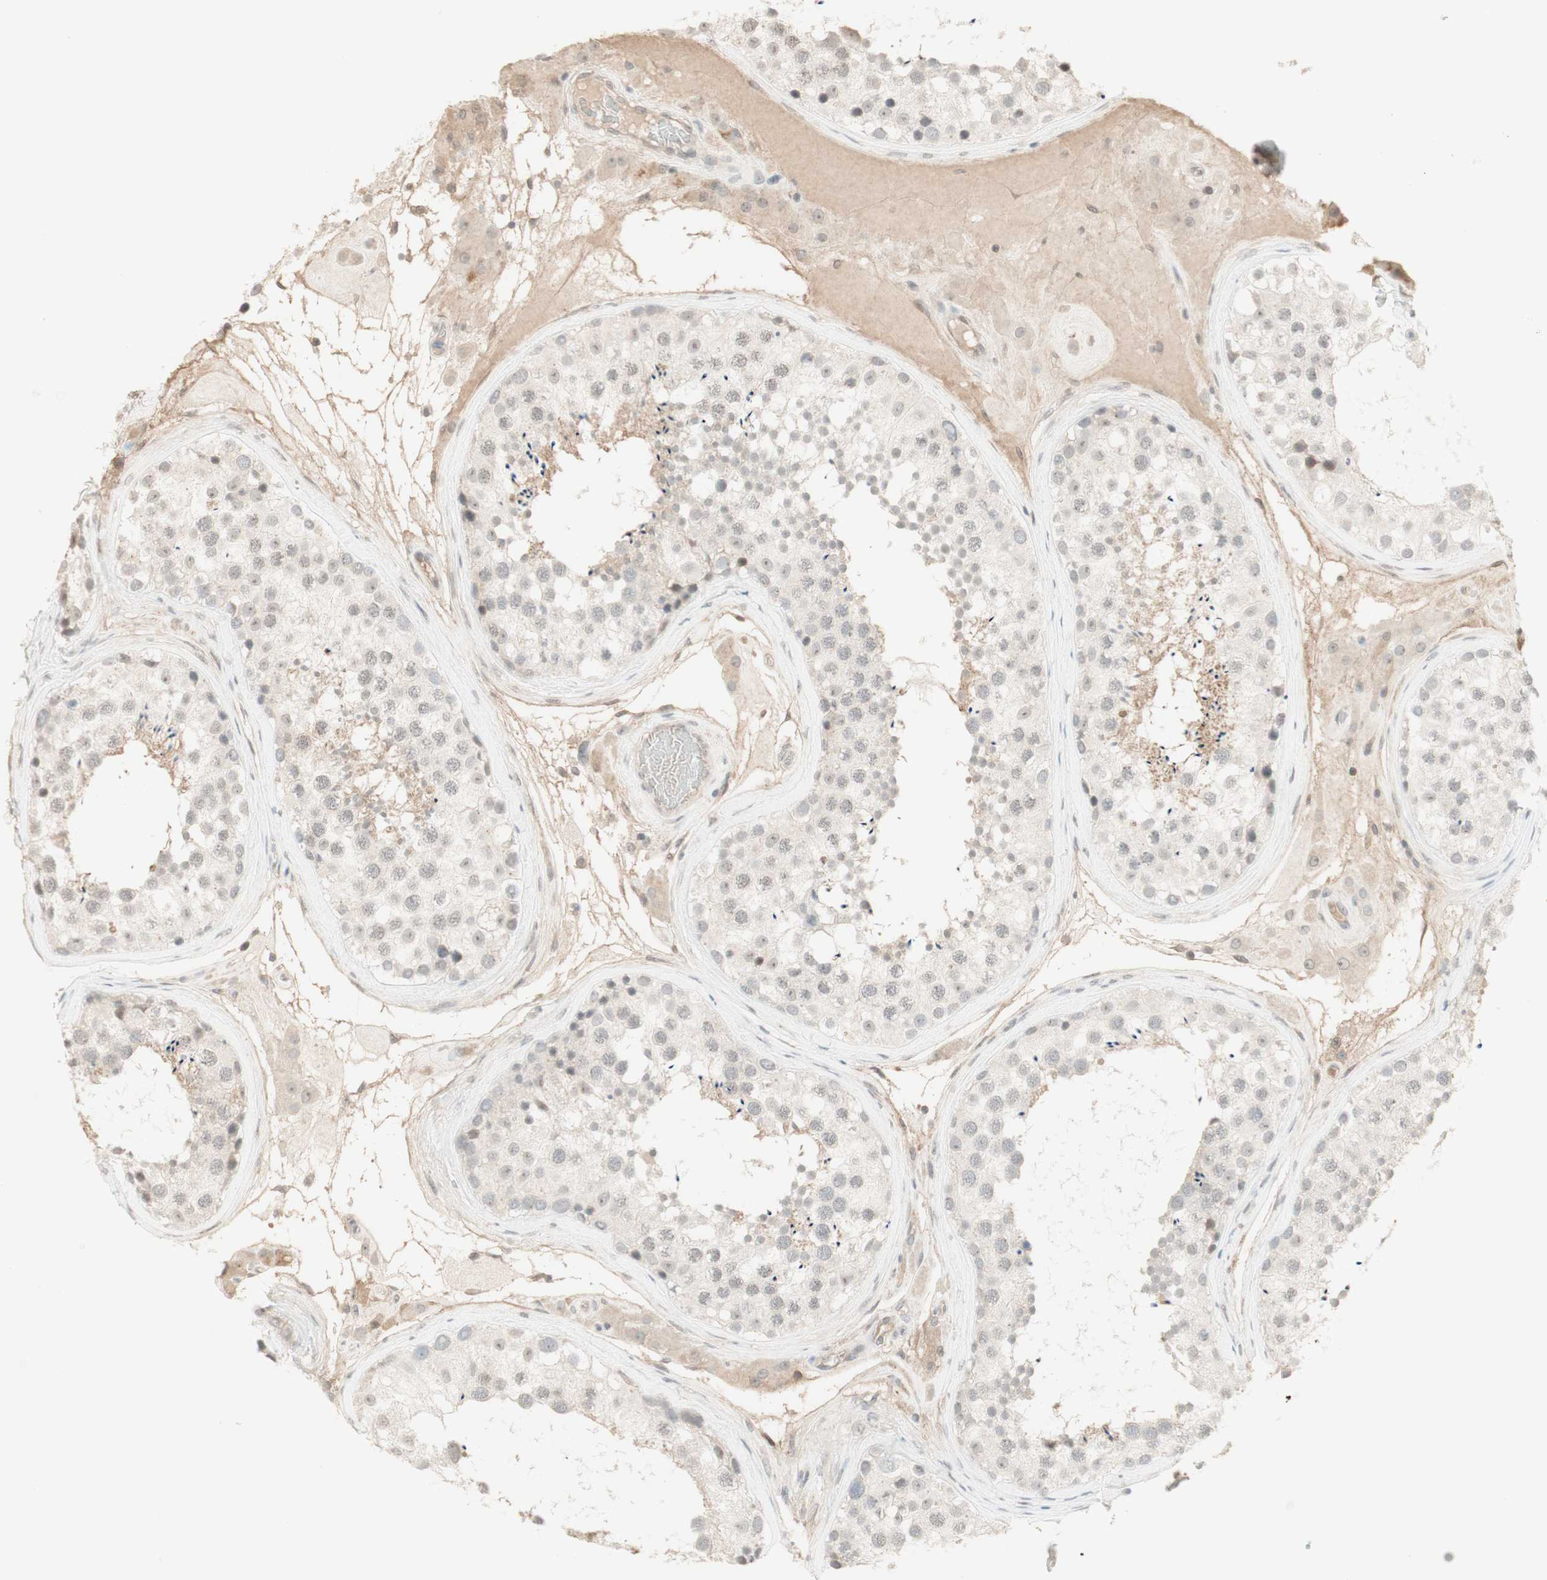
{"staining": {"intensity": "negative", "quantity": "none", "location": "none"}, "tissue": "testis", "cell_type": "Cells in seminiferous ducts", "image_type": "normal", "snomed": [{"axis": "morphology", "description": "Normal tissue, NOS"}, {"axis": "topography", "description": "Testis"}], "caption": "This is an immunohistochemistry micrograph of unremarkable human testis. There is no expression in cells in seminiferous ducts.", "gene": "PLCD4", "patient": {"sex": "male", "age": 46}}